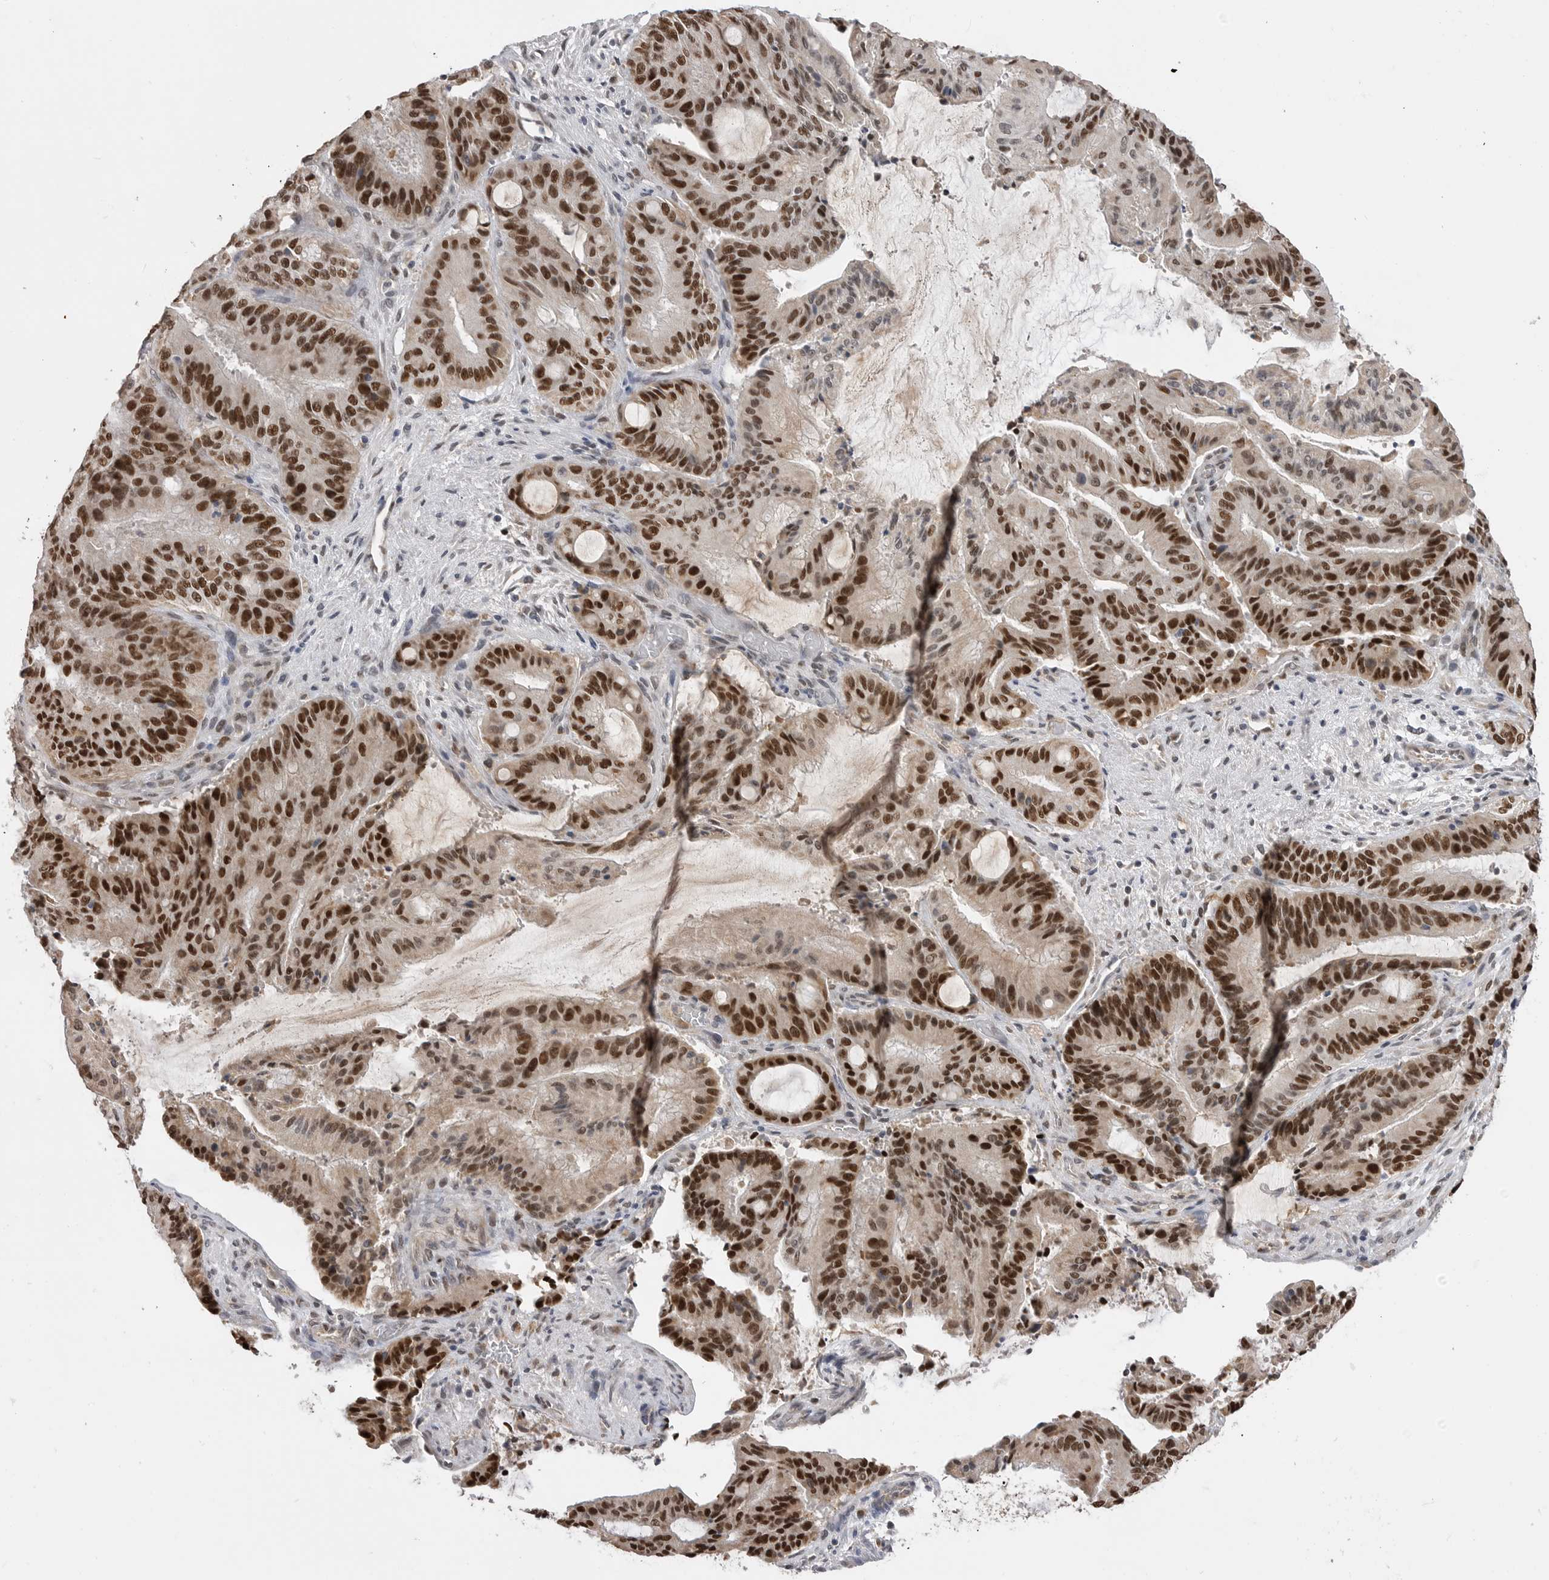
{"staining": {"intensity": "strong", "quantity": ">75%", "location": "nuclear"}, "tissue": "liver cancer", "cell_type": "Tumor cells", "image_type": "cancer", "snomed": [{"axis": "morphology", "description": "Normal tissue, NOS"}, {"axis": "morphology", "description": "Cholangiocarcinoma"}, {"axis": "topography", "description": "Liver"}, {"axis": "topography", "description": "Peripheral nerve tissue"}], "caption": "A brown stain labels strong nuclear expression of a protein in liver cancer (cholangiocarcinoma) tumor cells.", "gene": "SMARCC1", "patient": {"sex": "female", "age": 73}}